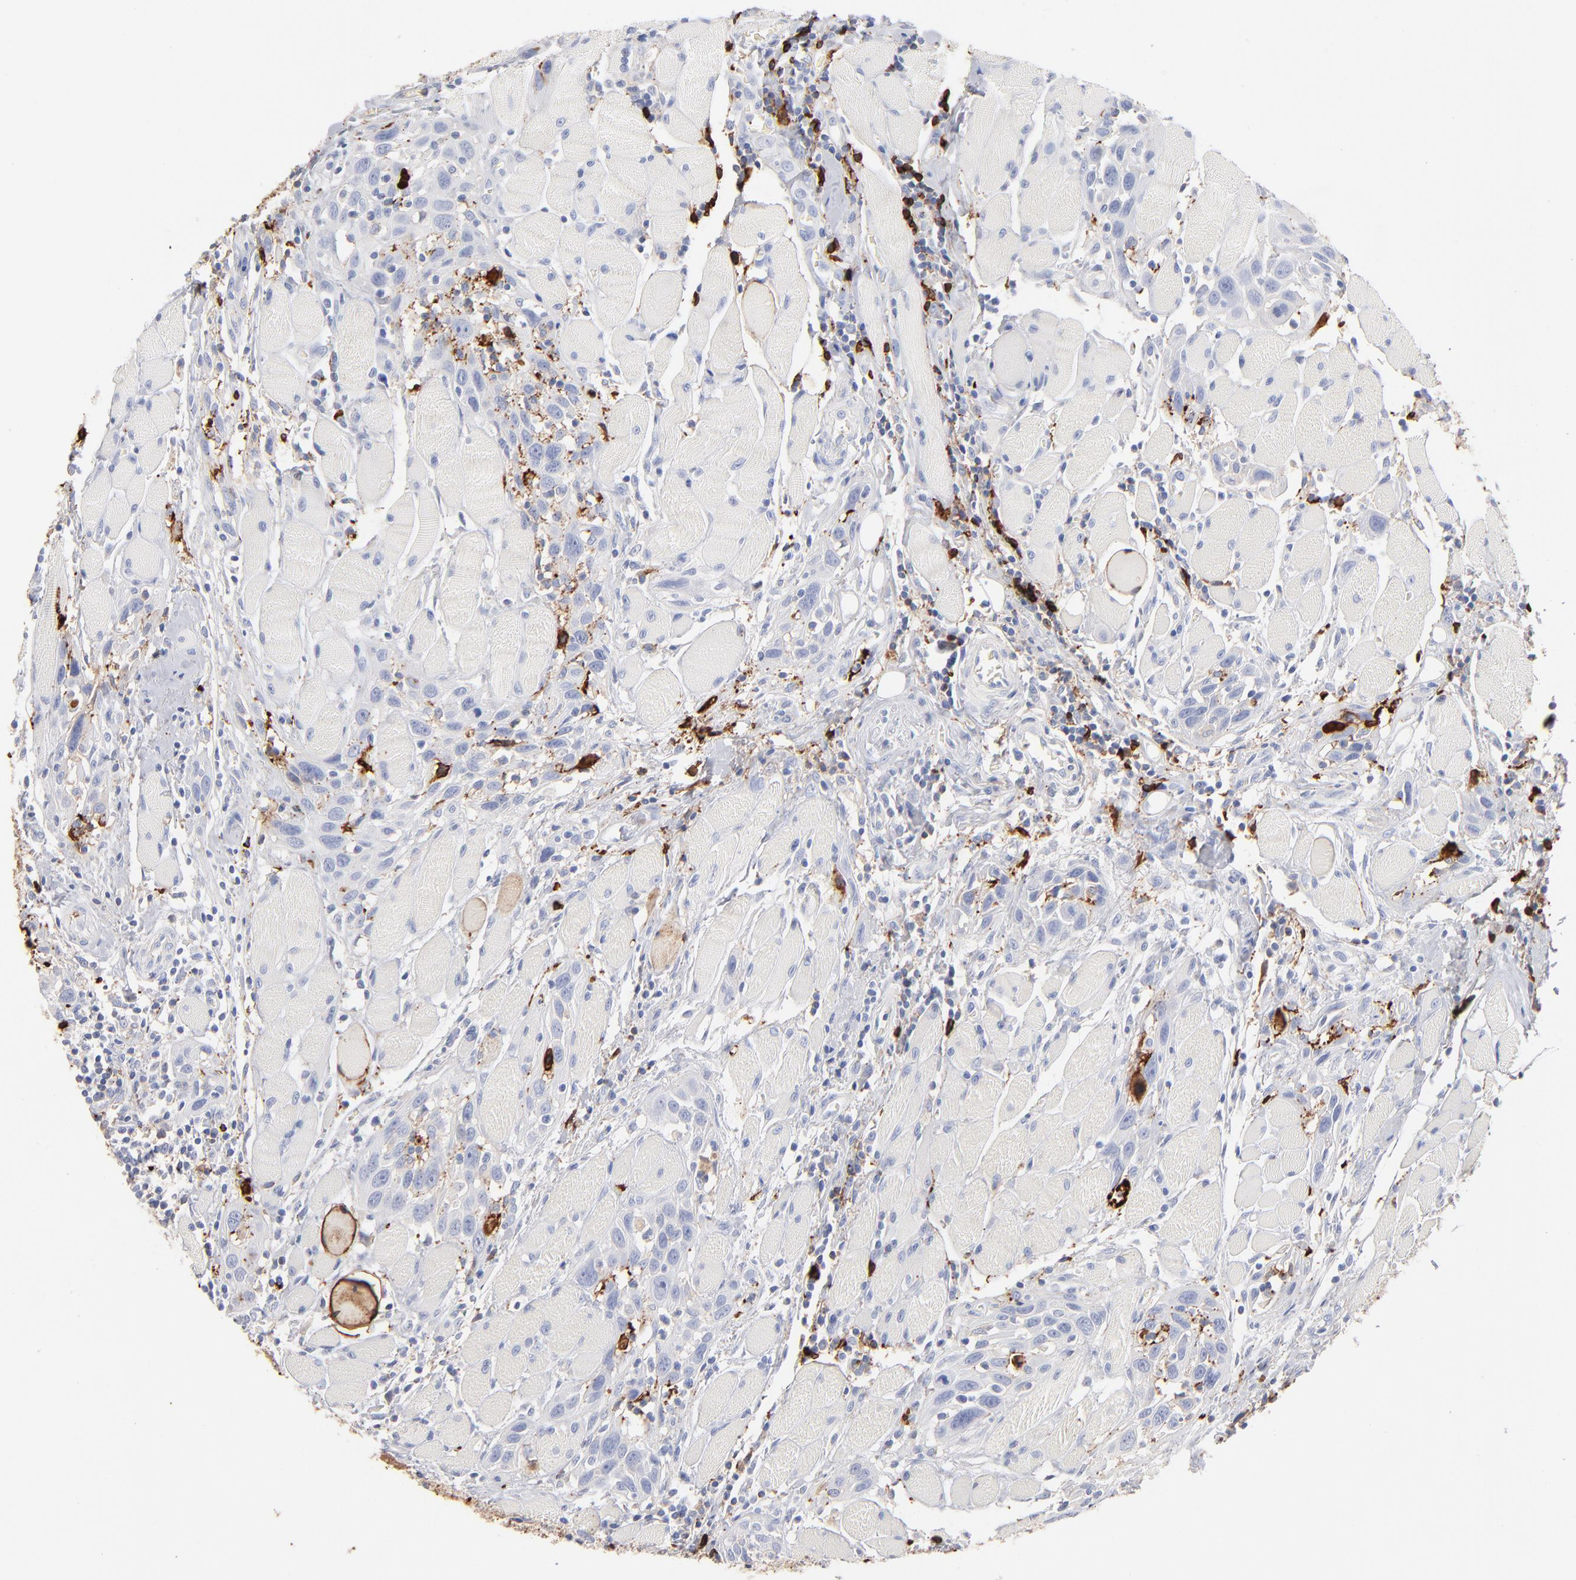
{"staining": {"intensity": "negative", "quantity": "none", "location": "none"}, "tissue": "head and neck cancer", "cell_type": "Tumor cells", "image_type": "cancer", "snomed": [{"axis": "morphology", "description": "Squamous cell carcinoma, NOS"}, {"axis": "topography", "description": "Oral tissue"}, {"axis": "topography", "description": "Head-Neck"}], "caption": "Immunohistochemical staining of head and neck cancer (squamous cell carcinoma) shows no significant positivity in tumor cells.", "gene": "APOH", "patient": {"sex": "female", "age": 50}}